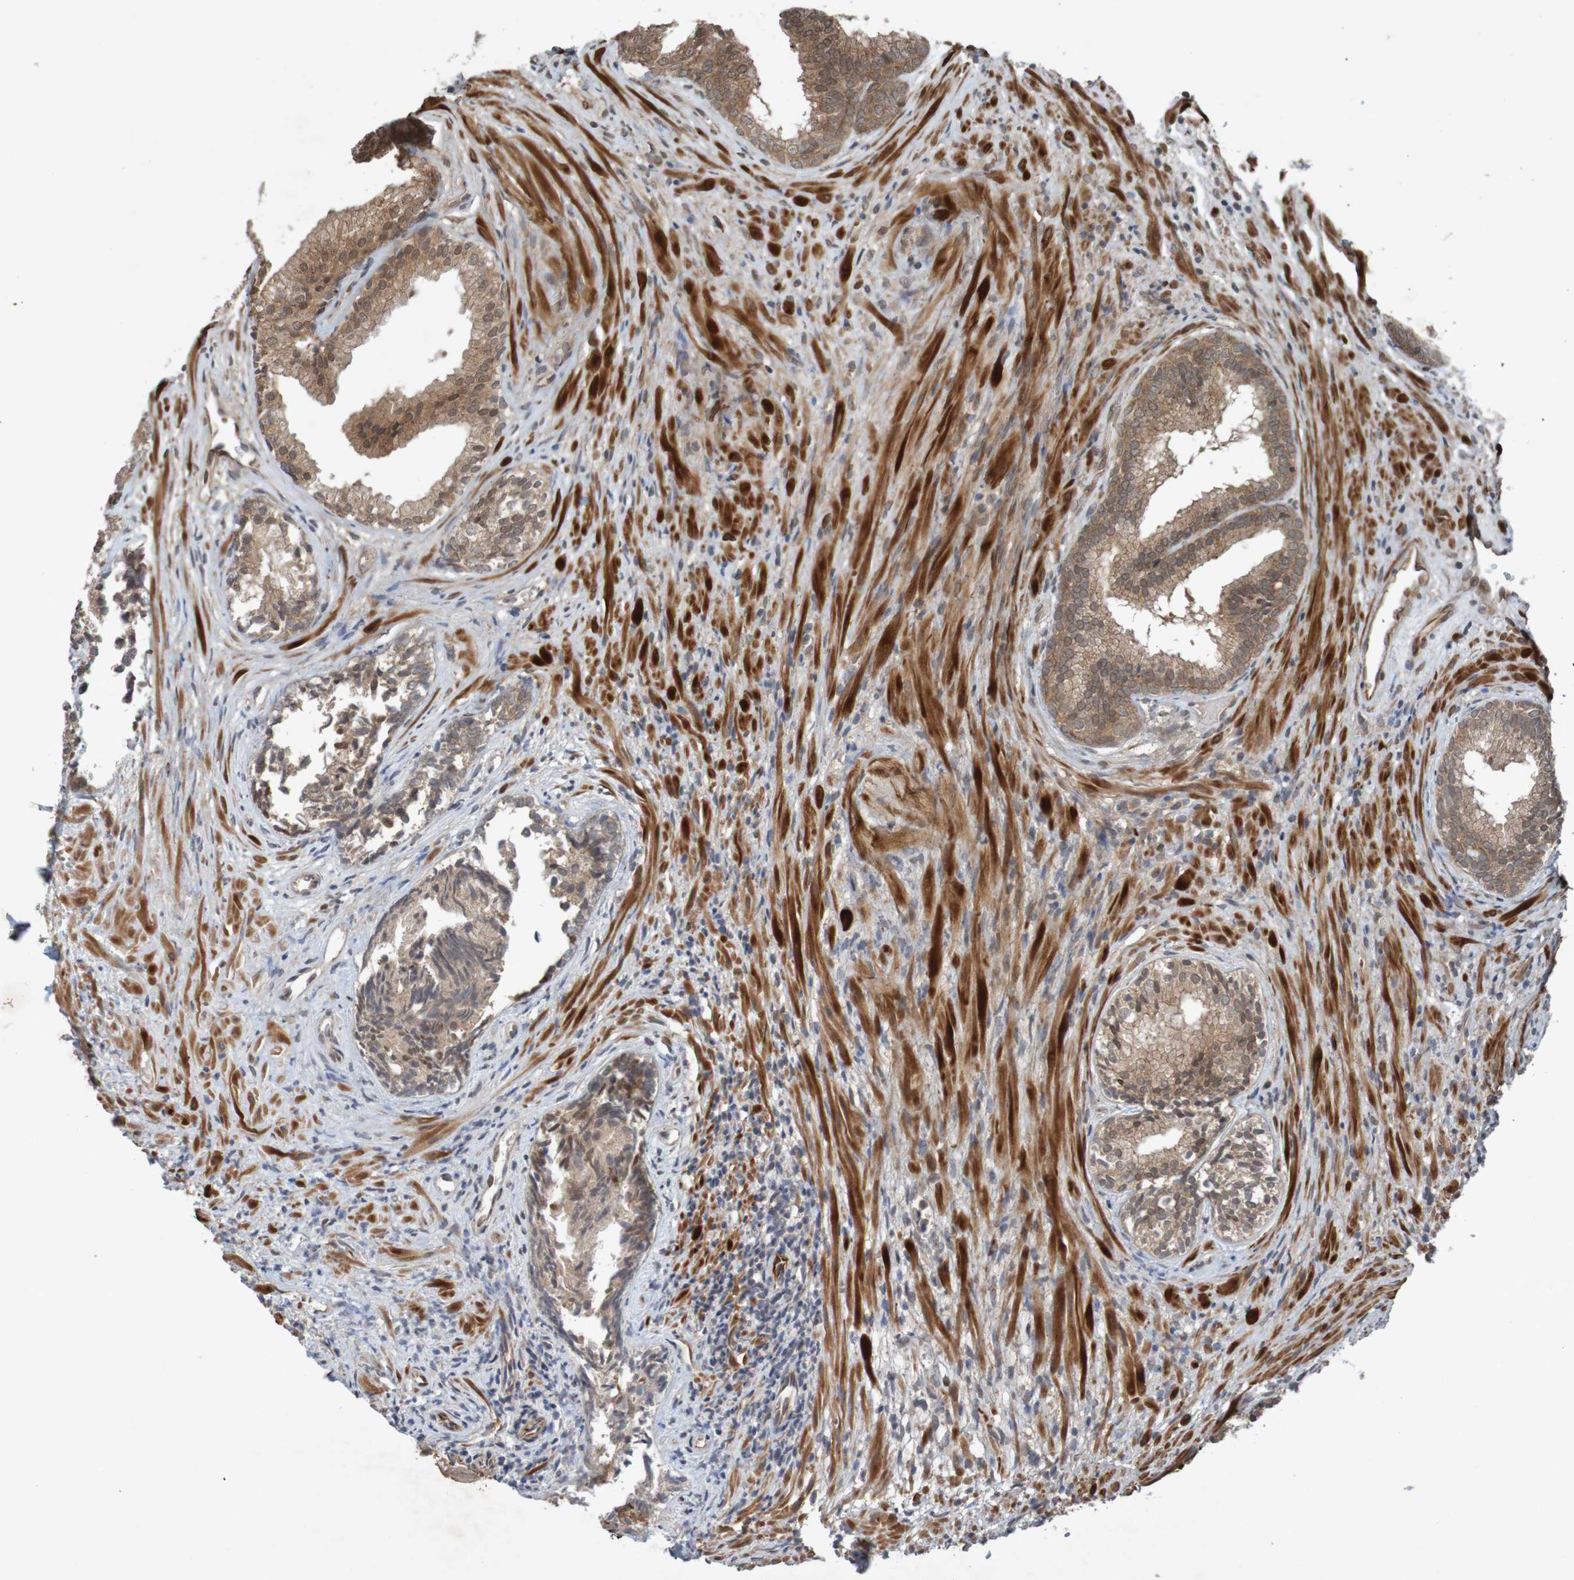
{"staining": {"intensity": "moderate", "quantity": ">75%", "location": "cytoplasmic/membranous"}, "tissue": "prostate", "cell_type": "Glandular cells", "image_type": "normal", "snomed": [{"axis": "morphology", "description": "Normal tissue, NOS"}, {"axis": "topography", "description": "Prostate"}], "caption": "Glandular cells display medium levels of moderate cytoplasmic/membranous staining in approximately >75% of cells in unremarkable prostate.", "gene": "ARHGEF11", "patient": {"sex": "male", "age": 76}}